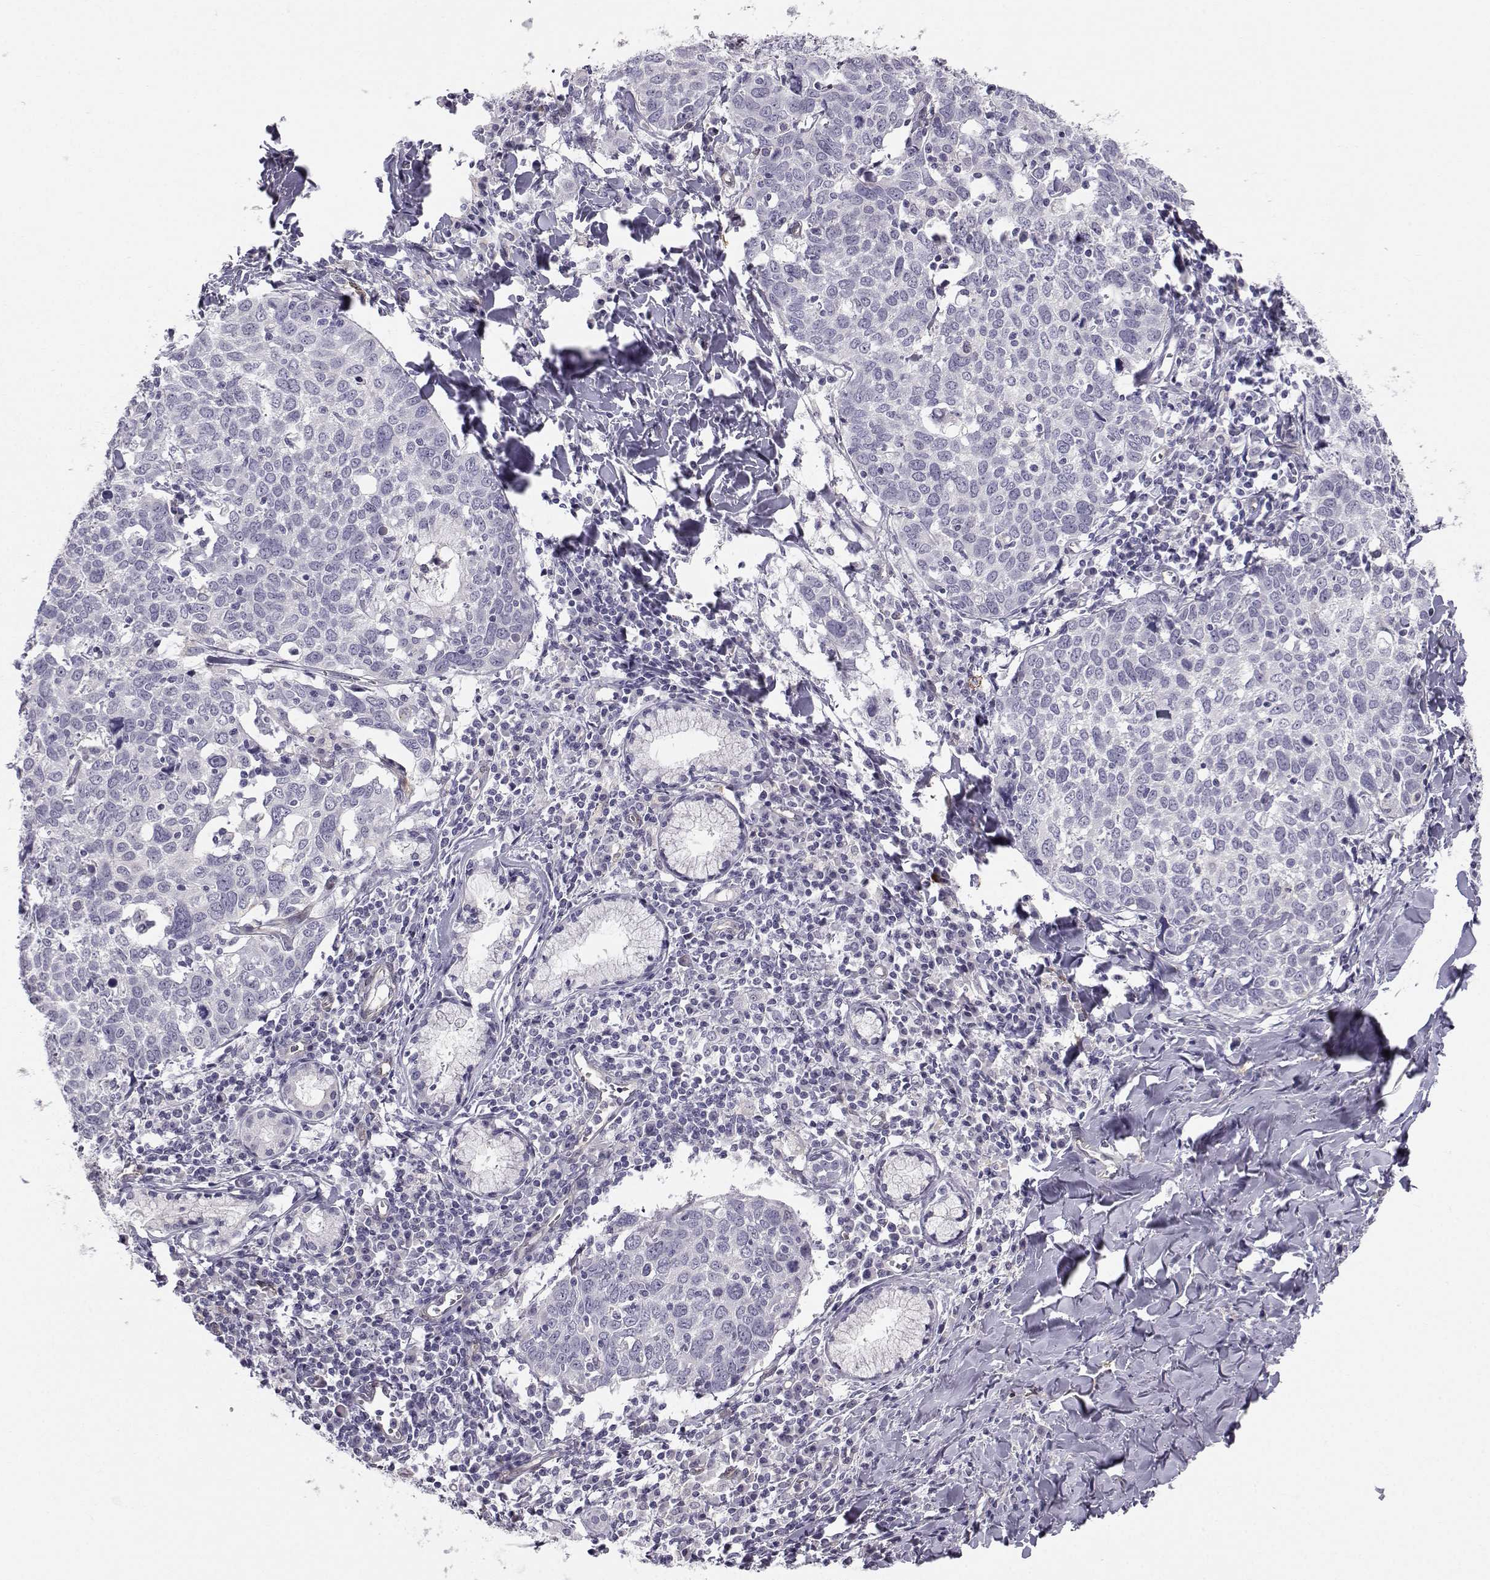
{"staining": {"intensity": "negative", "quantity": "none", "location": "none"}, "tissue": "lung cancer", "cell_type": "Tumor cells", "image_type": "cancer", "snomed": [{"axis": "morphology", "description": "Squamous cell carcinoma, NOS"}, {"axis": "topography", "description": "Lung"}], "caption": "Immunohistochemistry of lung cancer exhibits no positivity in tumor cells. The staining was performed using DAB (3,3'-diaminobenzidine) to visualize the protein expression in brown, while the nuclei were stained in blue with hematoxylin (Magnification: 20x).", "gene": "PGM5", "patient": {"sex": "male", "age": 57}}